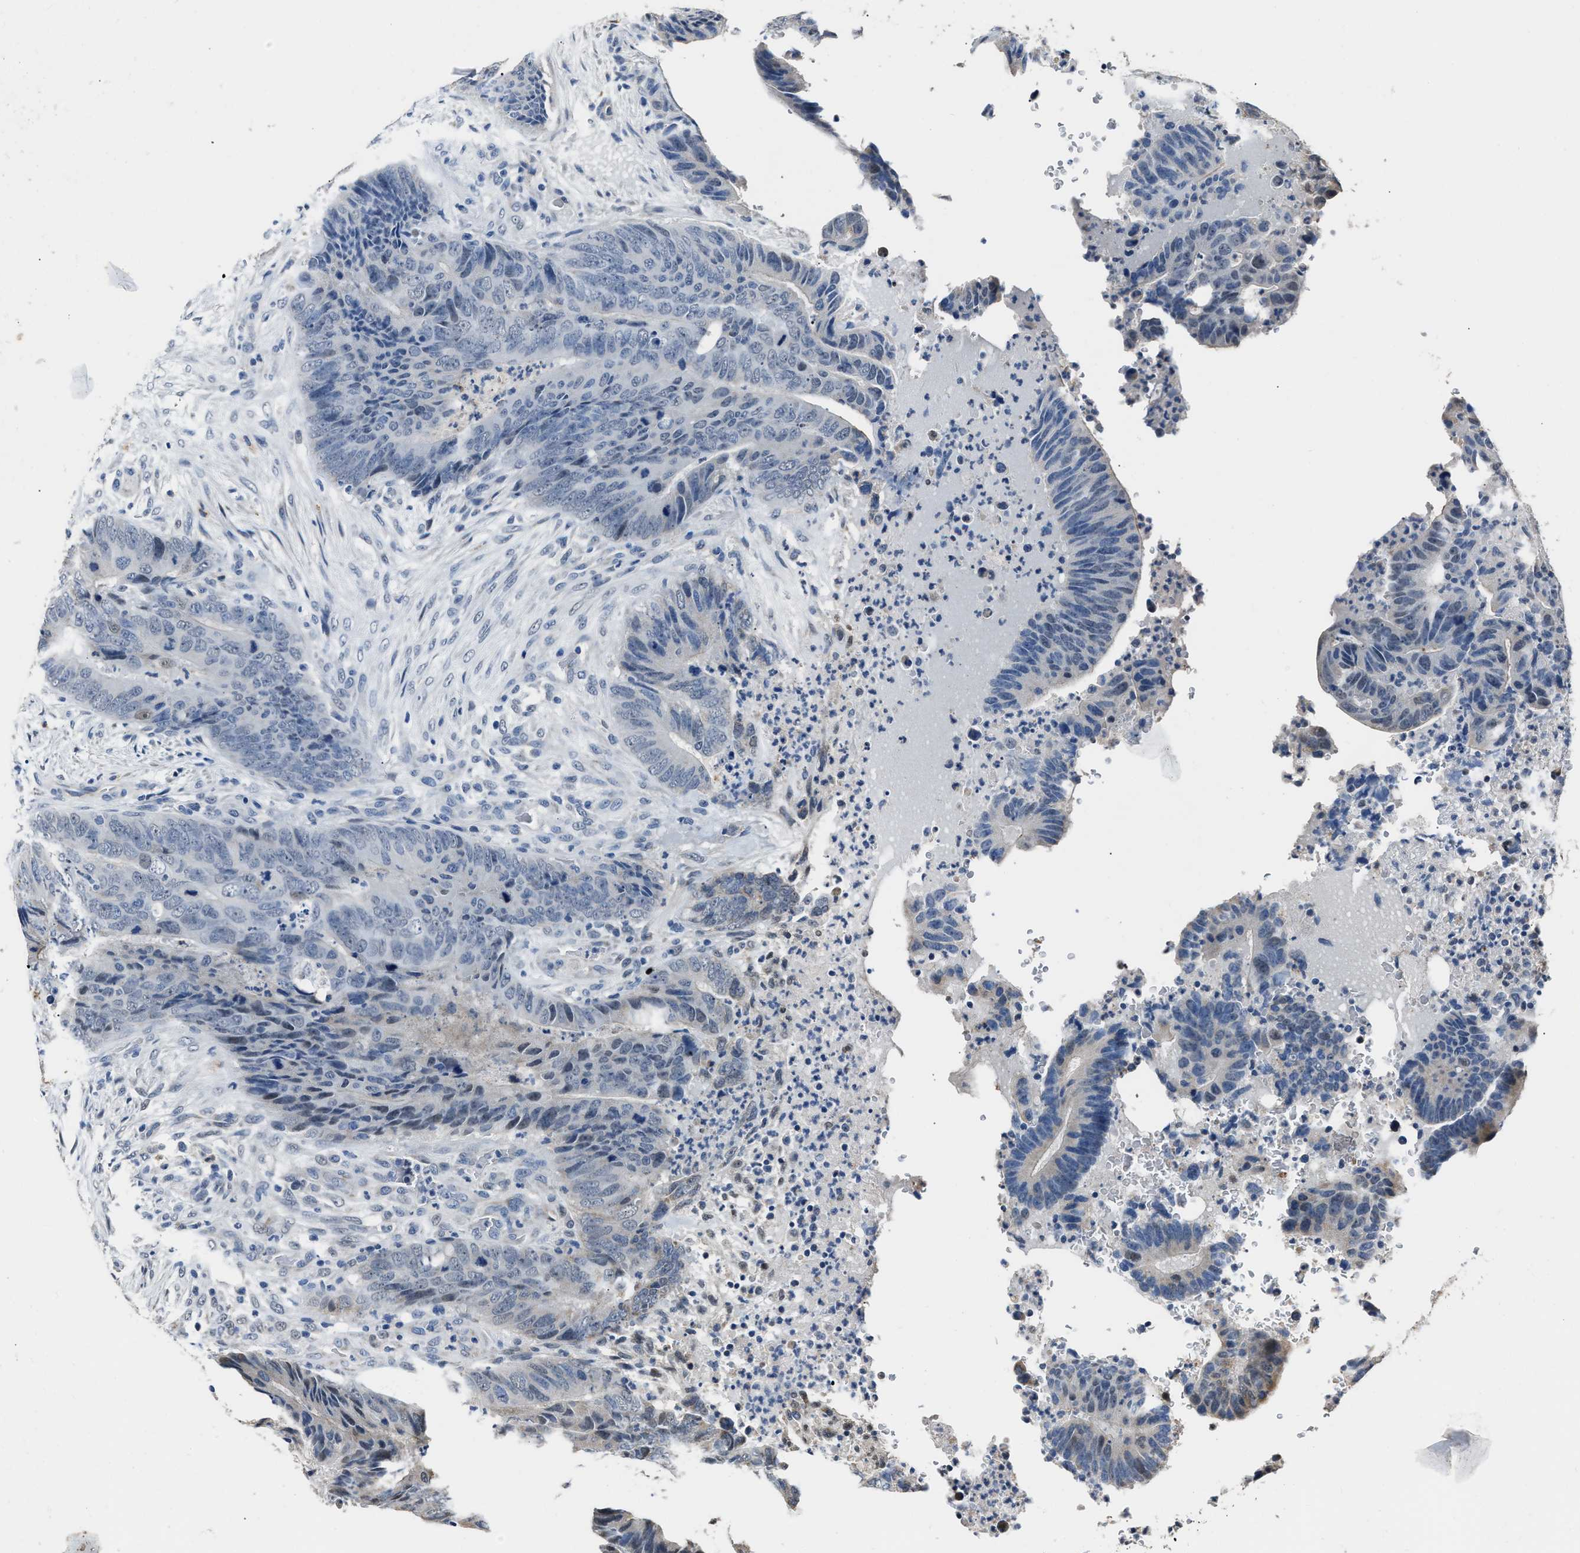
{"staining": {"intensity": "negative", "quantity": "none", "location": "none"}, "tissue": "colorectal cancer", "cell_type": "Tumor cells", "image_type": "cancer", "snomed": [{"axis": "morphology", "description": "Adenocarcinoma, NOS"}, {"axis": "topography", "description": "Colon"}], "caption": "IHC histopathology image of neoplastic tissue: colorectal adenocarcinoma stained with DAB (3,3'-diaminobenzidine) demonstrates no significant protein positivity in tumor cells. The staining was performed using DAB (3,3'-diaminobenzidine) to visualize the protein expression in brown, while the nuclei were stained in blue with hematoxylin (Magnification: 20x).", "gene": "NSUN5", "patient": {"sex": "male", "age": 56}}